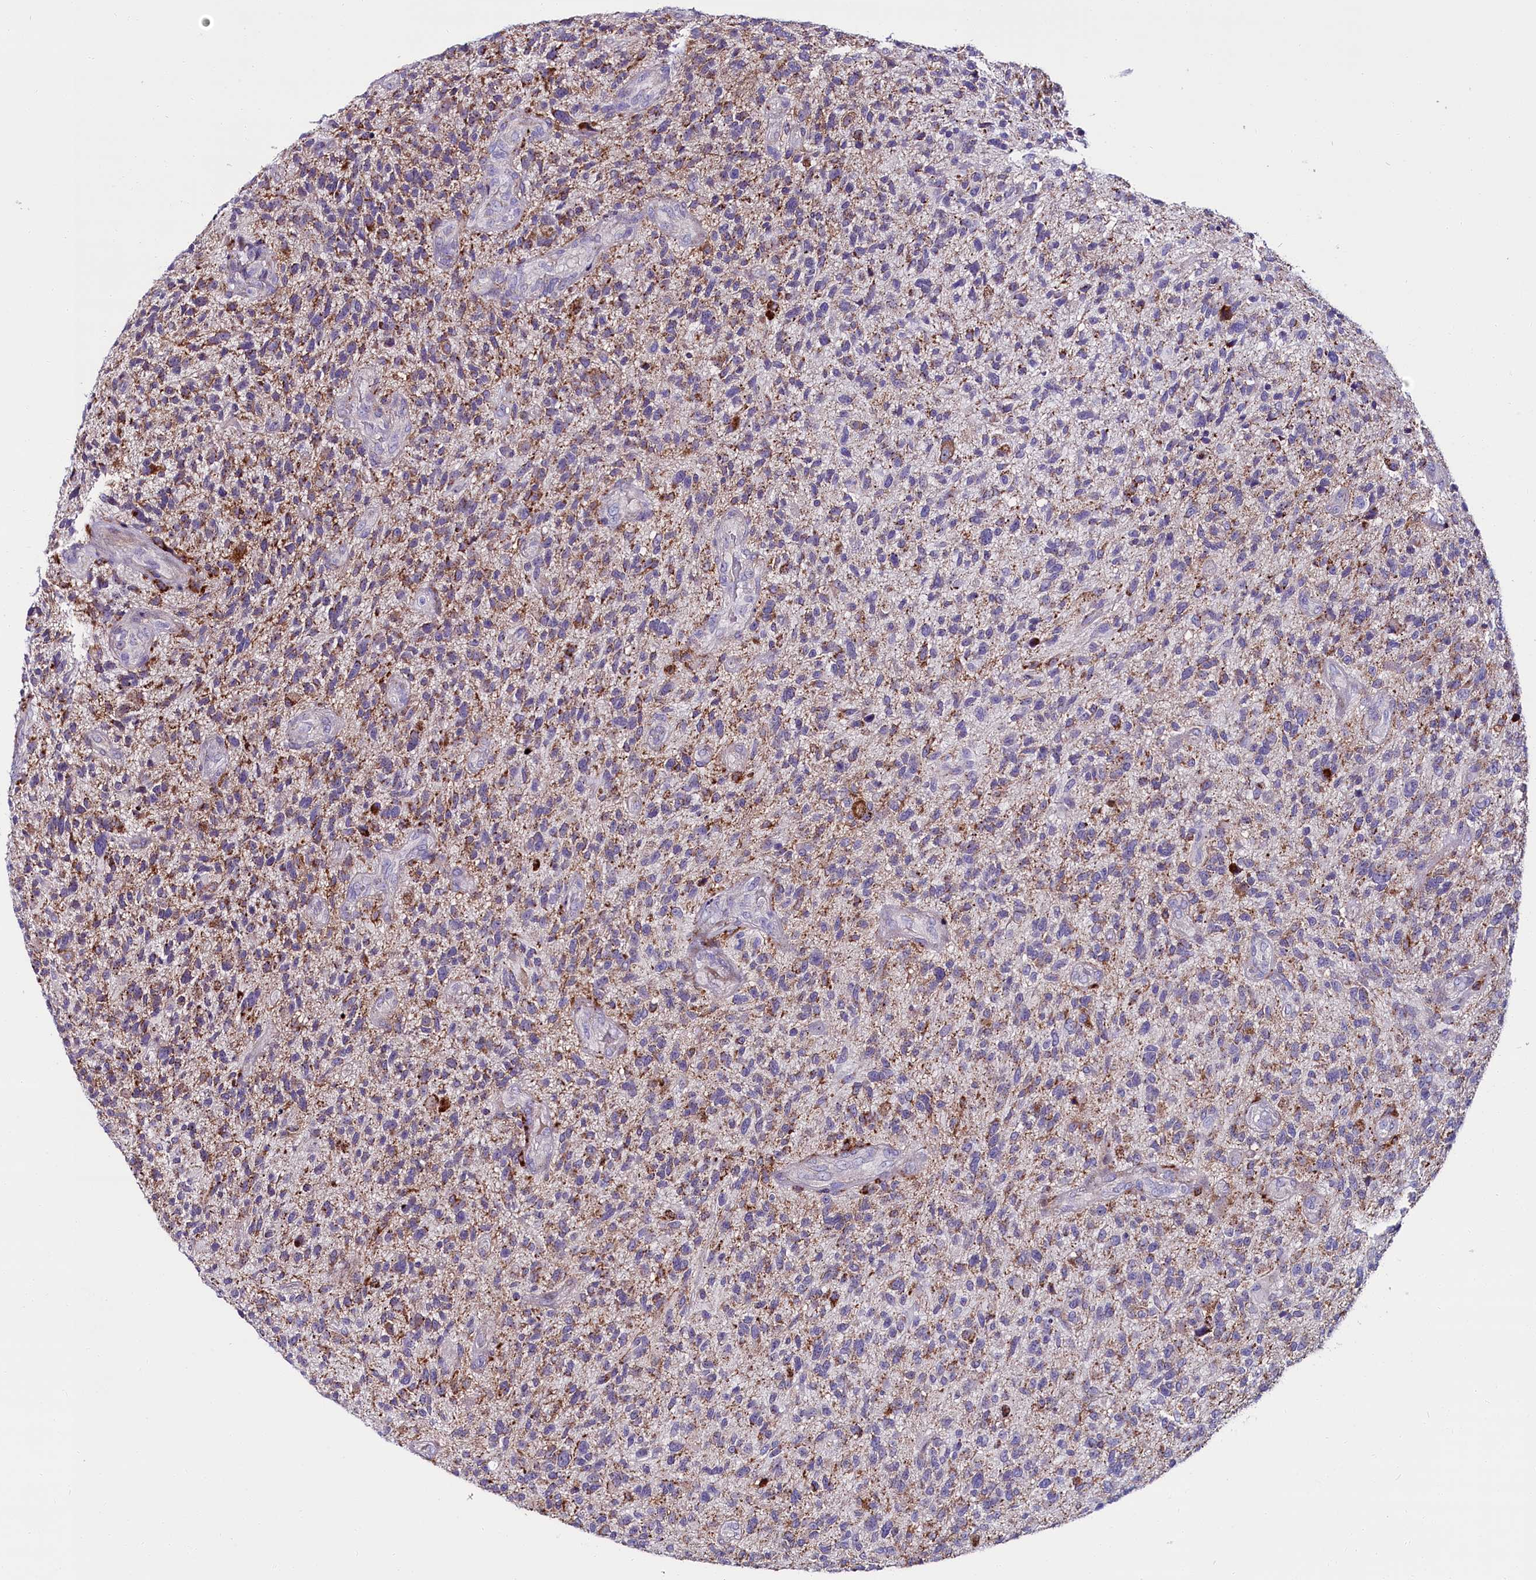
{"staining": {"intensity": "negative", "quantity": "none", "location": "none"}, "tissue": "glioma", "cell_type": "Tumor cells", "image_type": "cancer", "snomed": [{"axis": "morphology", "description": "Glioma, malignant, High grade"}, {"axis": "topography", "description": "Brain"}], "caption": "Malignant glioma (high-grade) was stained to show a protein in brown. There is no significant positivity in tumor cells. (DAB immunohistochemistry (IHC) visualized using brightfield microscopy, high magnification).", "gene": "IL20RA", "patient": {"sex": "male", "age": 47}}